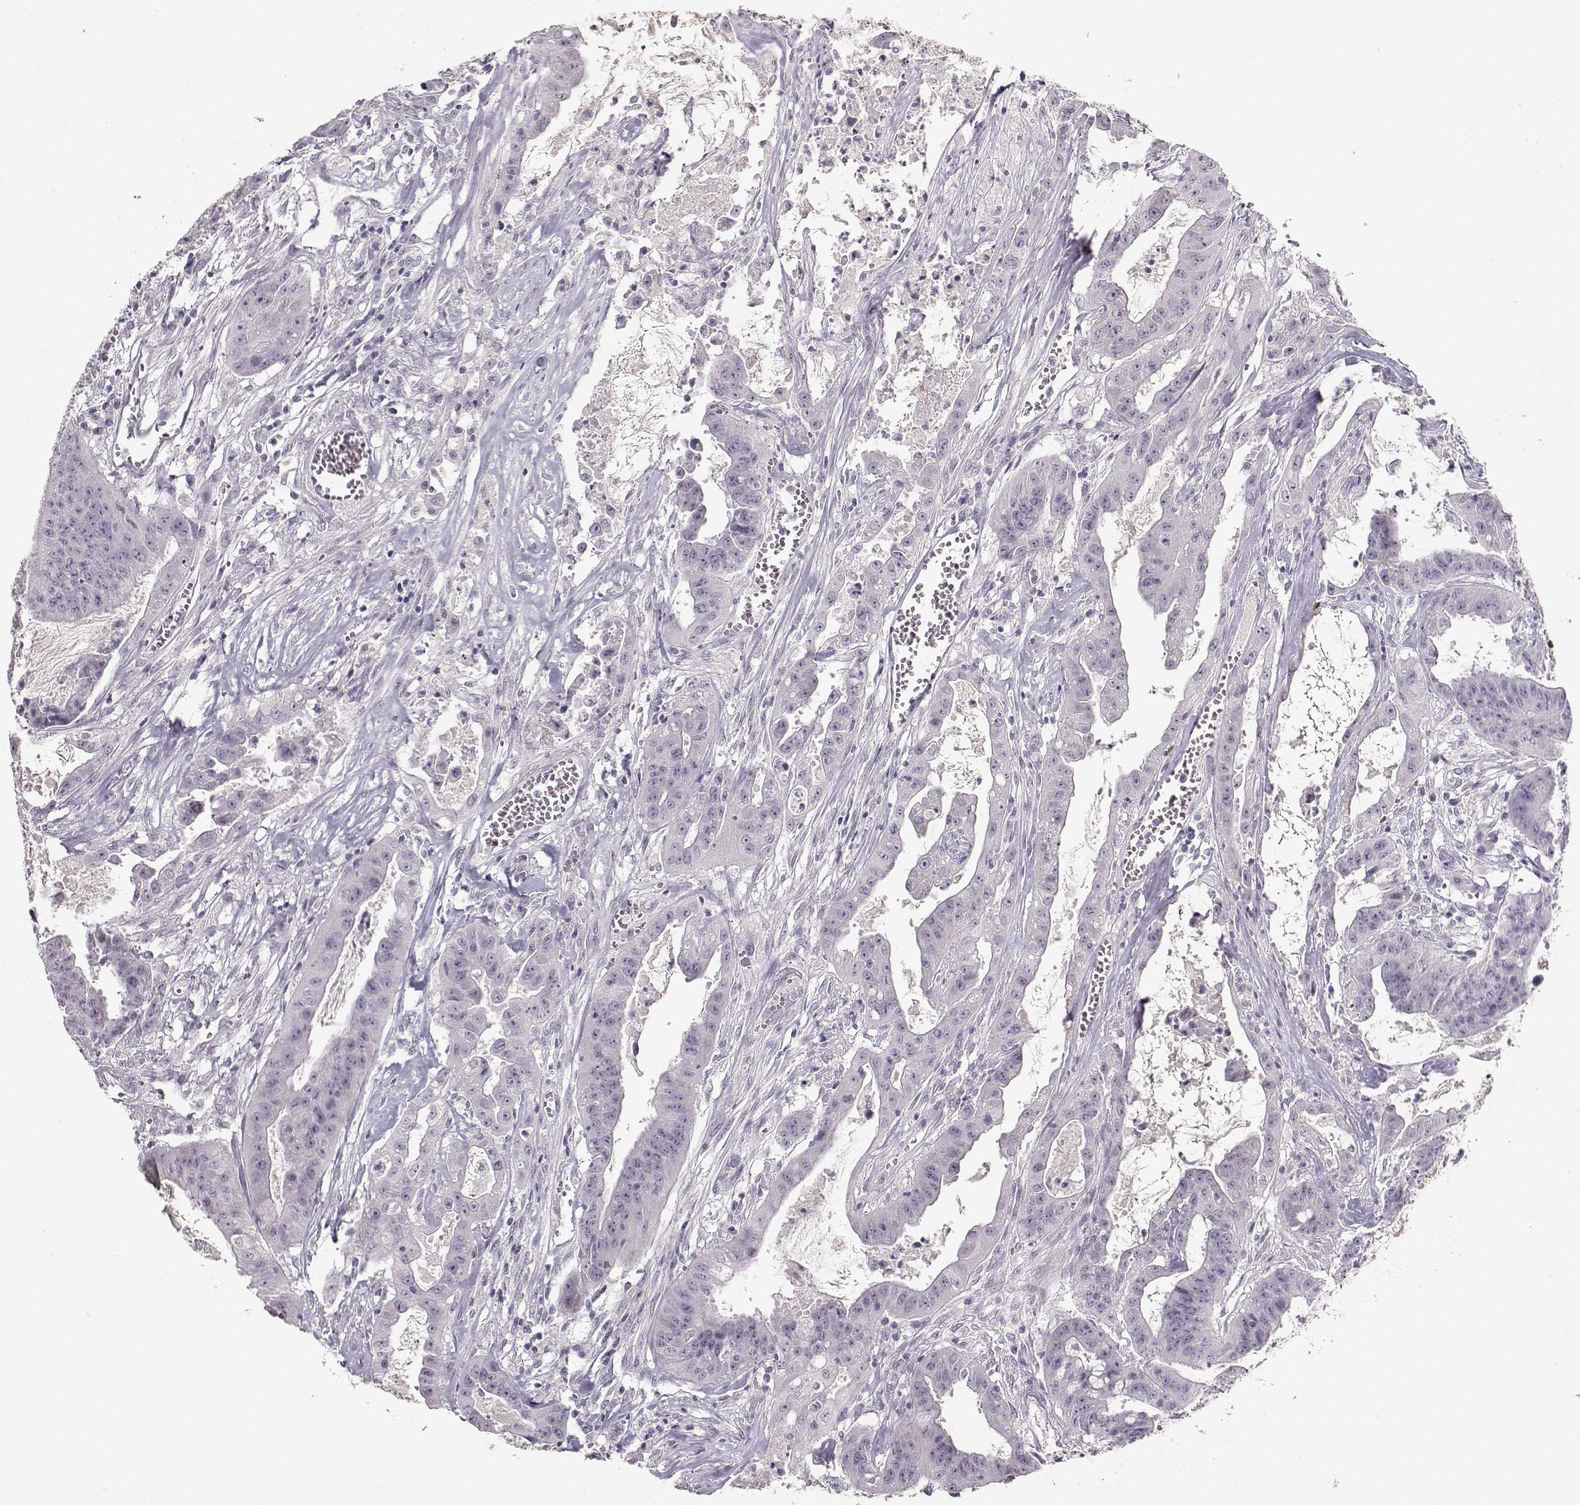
{"staining": {"intensity": "negative", "quantity": "none", "location": "none"}, "tissue": "colorectal cancer", "cell_type": "Tumor cells", "image_type": "cancer", "snomed": [{"axis": "morphology", "description": "Adenocarcinoma, NOS"}, {"axis": "topography", "description": "Colon"}], "caption": "Protein analysis of adenocarcinoma (colorectal) exhibits no significant staining in tumor cells.", "gene": "S100B", "patient": {"sex": "male", "age": 33}}